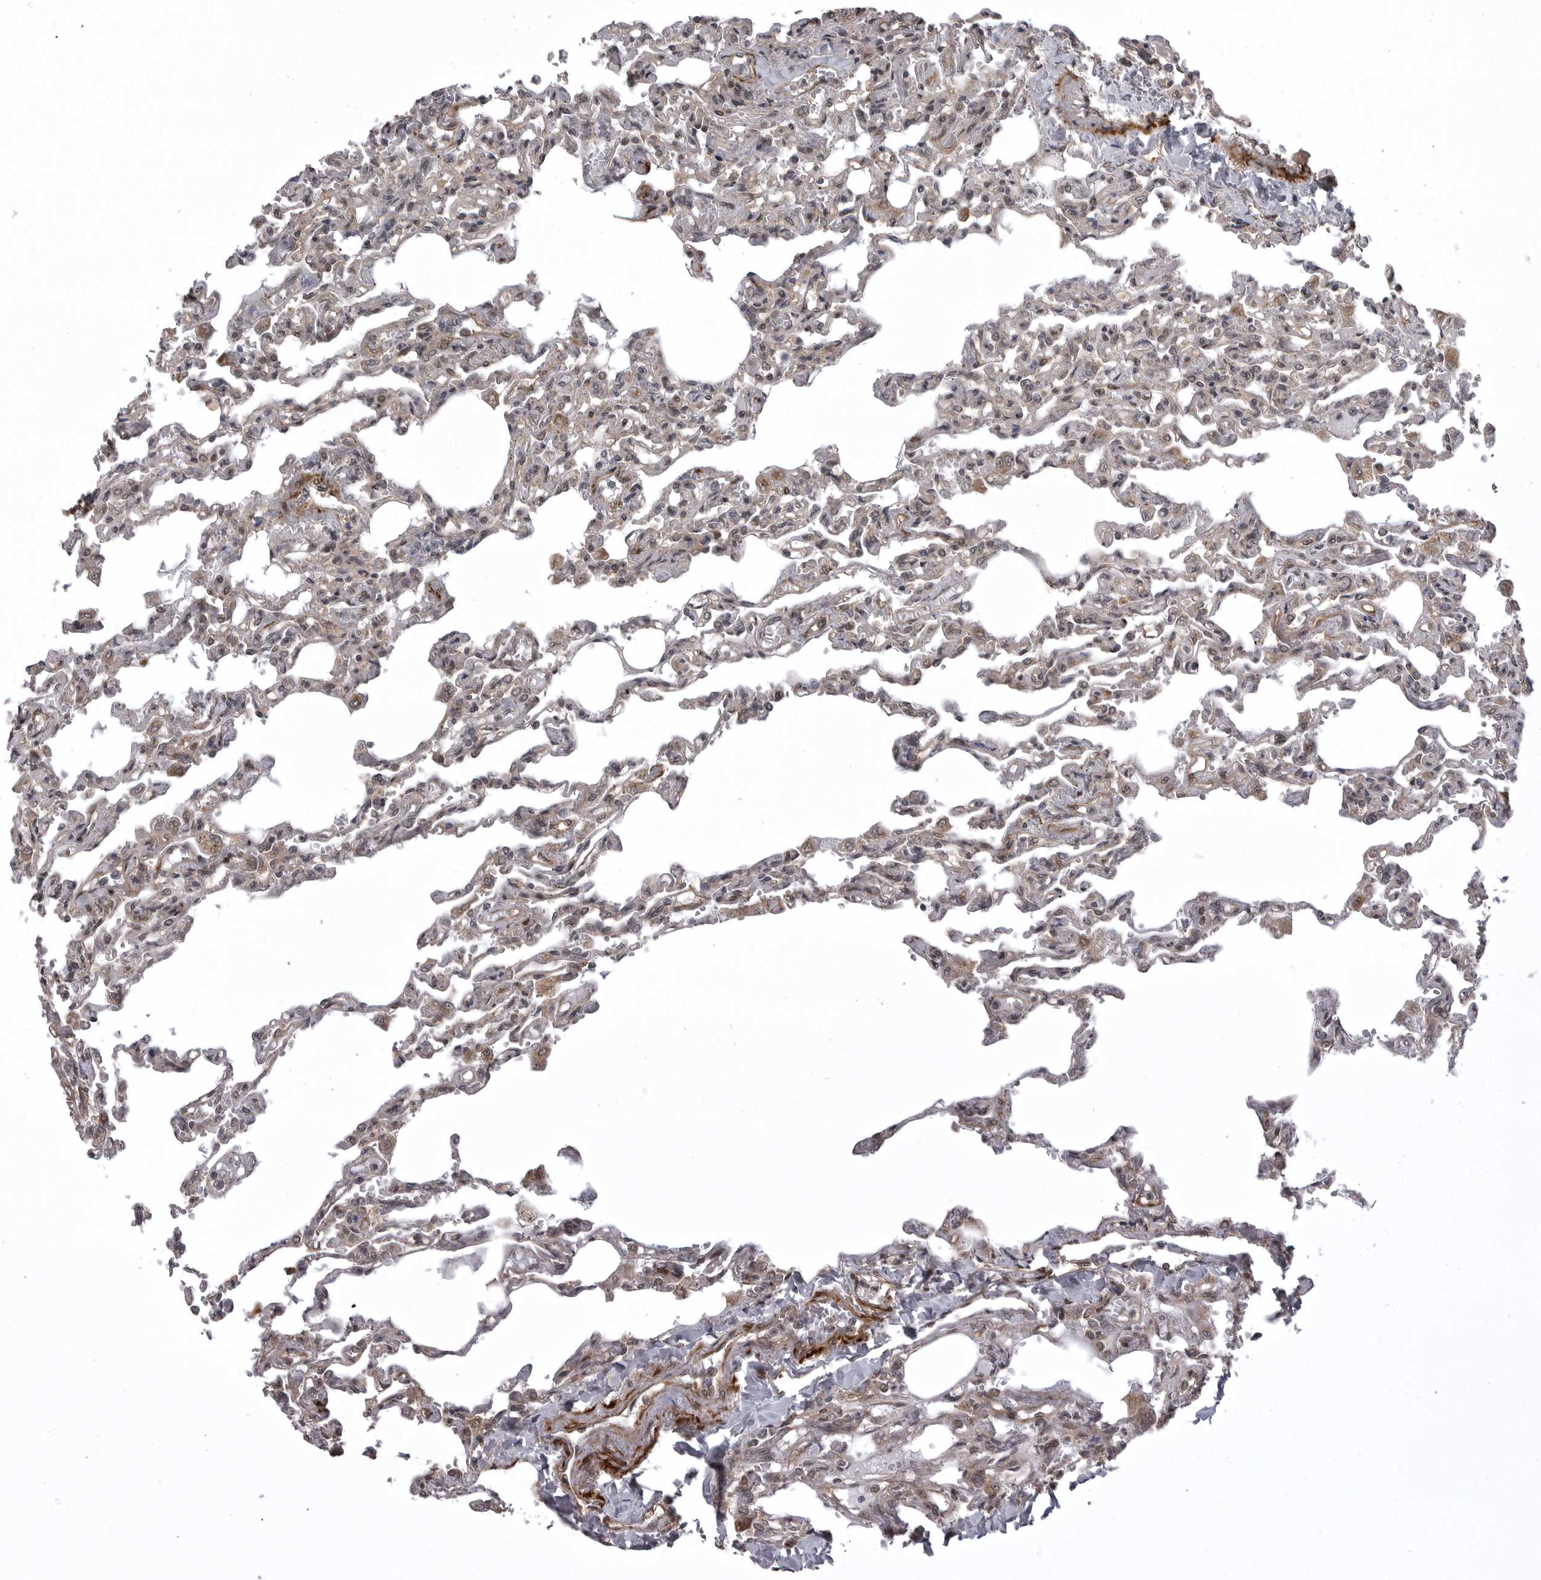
{"staining": {"intensity": "moderate", "quantity": "<25%", "location": "cytoplasmic/membranous,nuclear"}, "tissue": "lung", "cell_type": "Alveolar cells", "image_type": "normal", "snomed": [{"axis": "morphology", "description": "Normal tissue, NOS"}, {"axis": "topography", "description": "Lung"}], "caption": "A low amount of moderate cytoplasmic/membranous,nuclear expression is present in approximately <25% of alveolar cells in unremarkable lung. (brown staining indicates protein expression, while blue staining denotes nuclei).", "gene": "SNX16", "patient": {"sex": "male", "age": 21}}